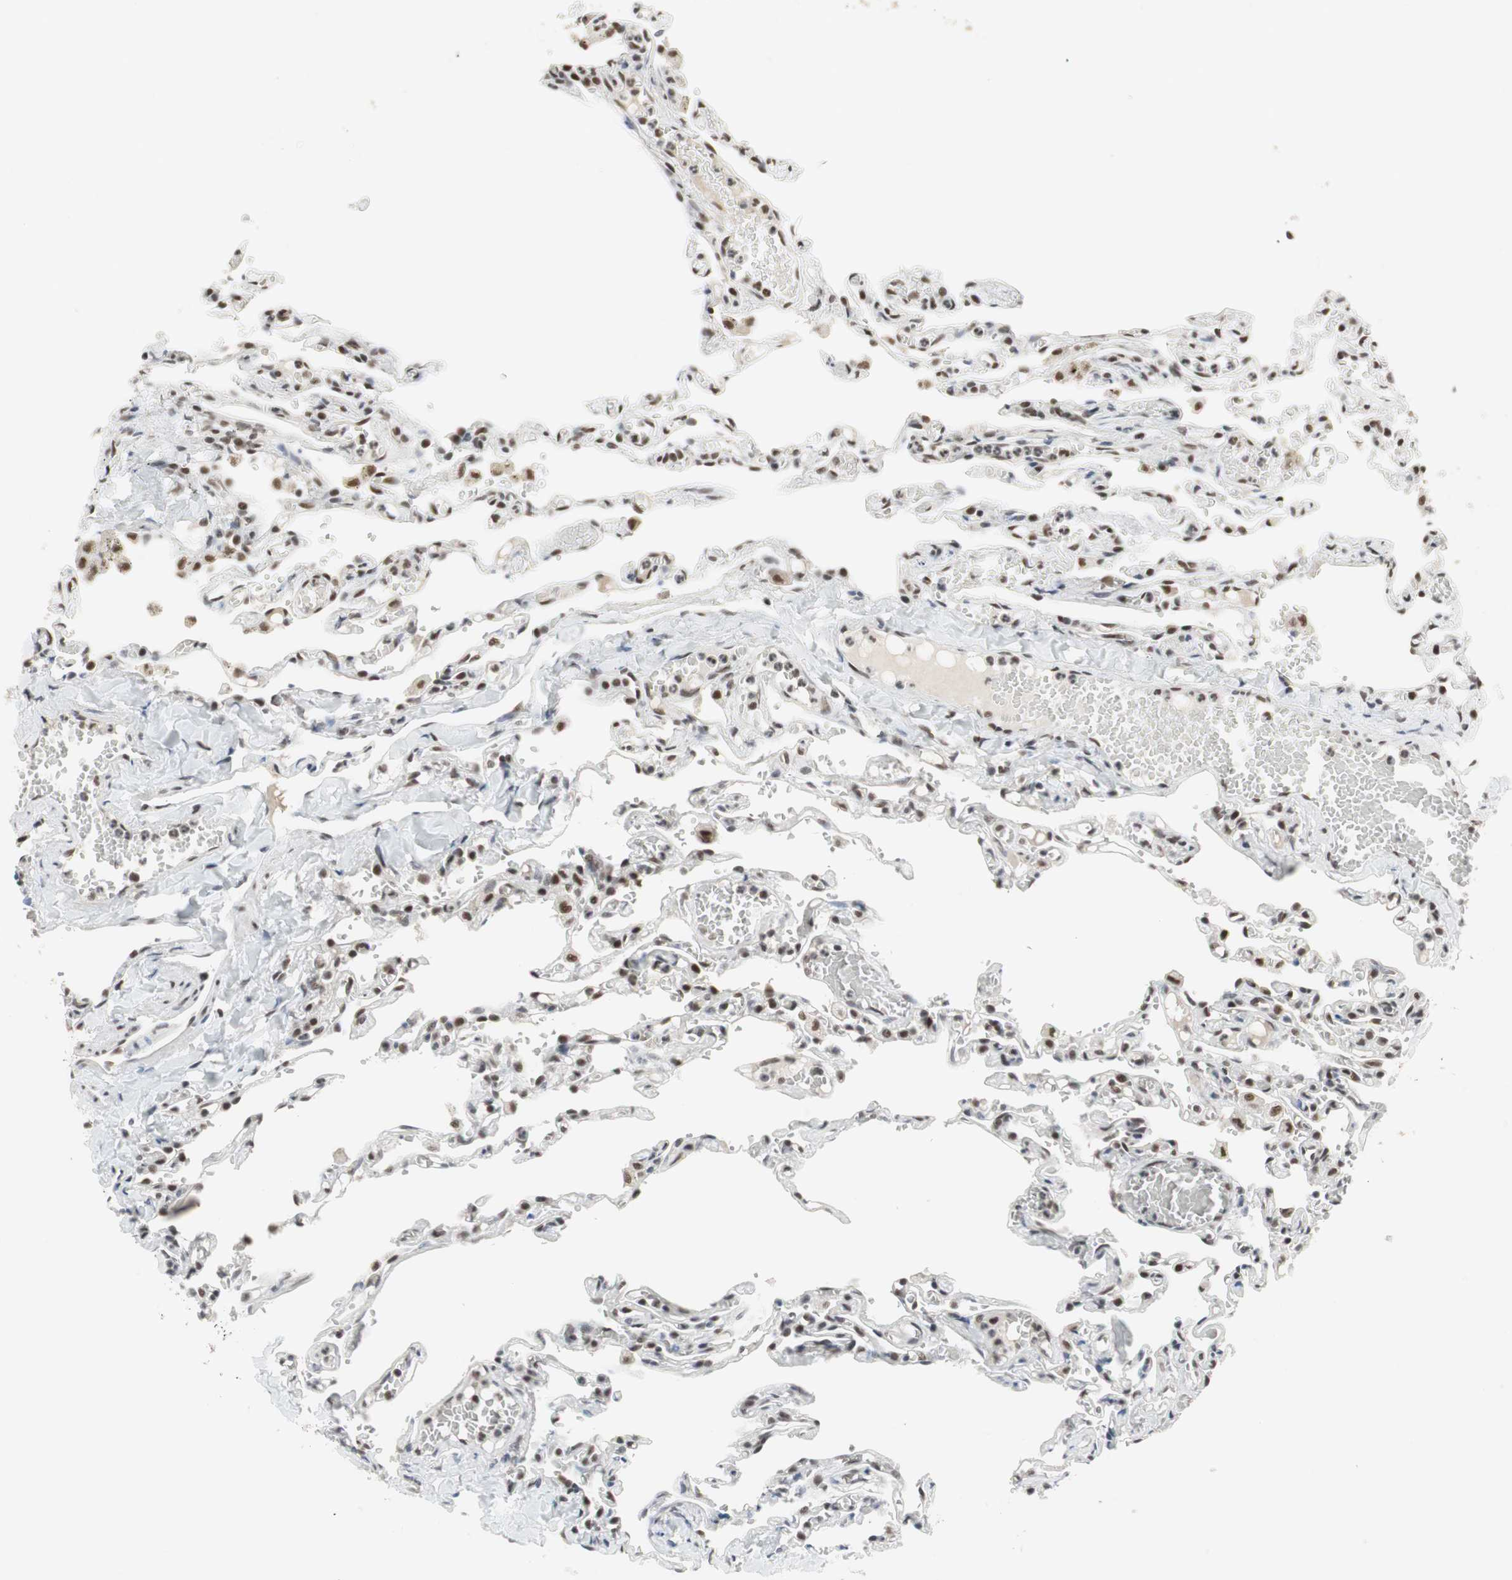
{"staining": {"intensity": "strong", "quantity": ">75%", "location": "nuclear"}, "tissue": "lung", "cell_type": "Alveolar cells", "image_type": "normal", "snomed": [{"axis": "morphology", "description": "Normal tissue, NOS"}, {"axis": "topography", "description": "Lung"}], "caption": "Alveolar cells show high levels of strong nuclear staining in approximately >75% of cells in benign human lung. (DAB (3,3'-diaminobenzidine) IHC, brown staining for protein, blue staining for nuclei).", "gene": "RTF1", "patient": {"sex": "male", "age": 21}}